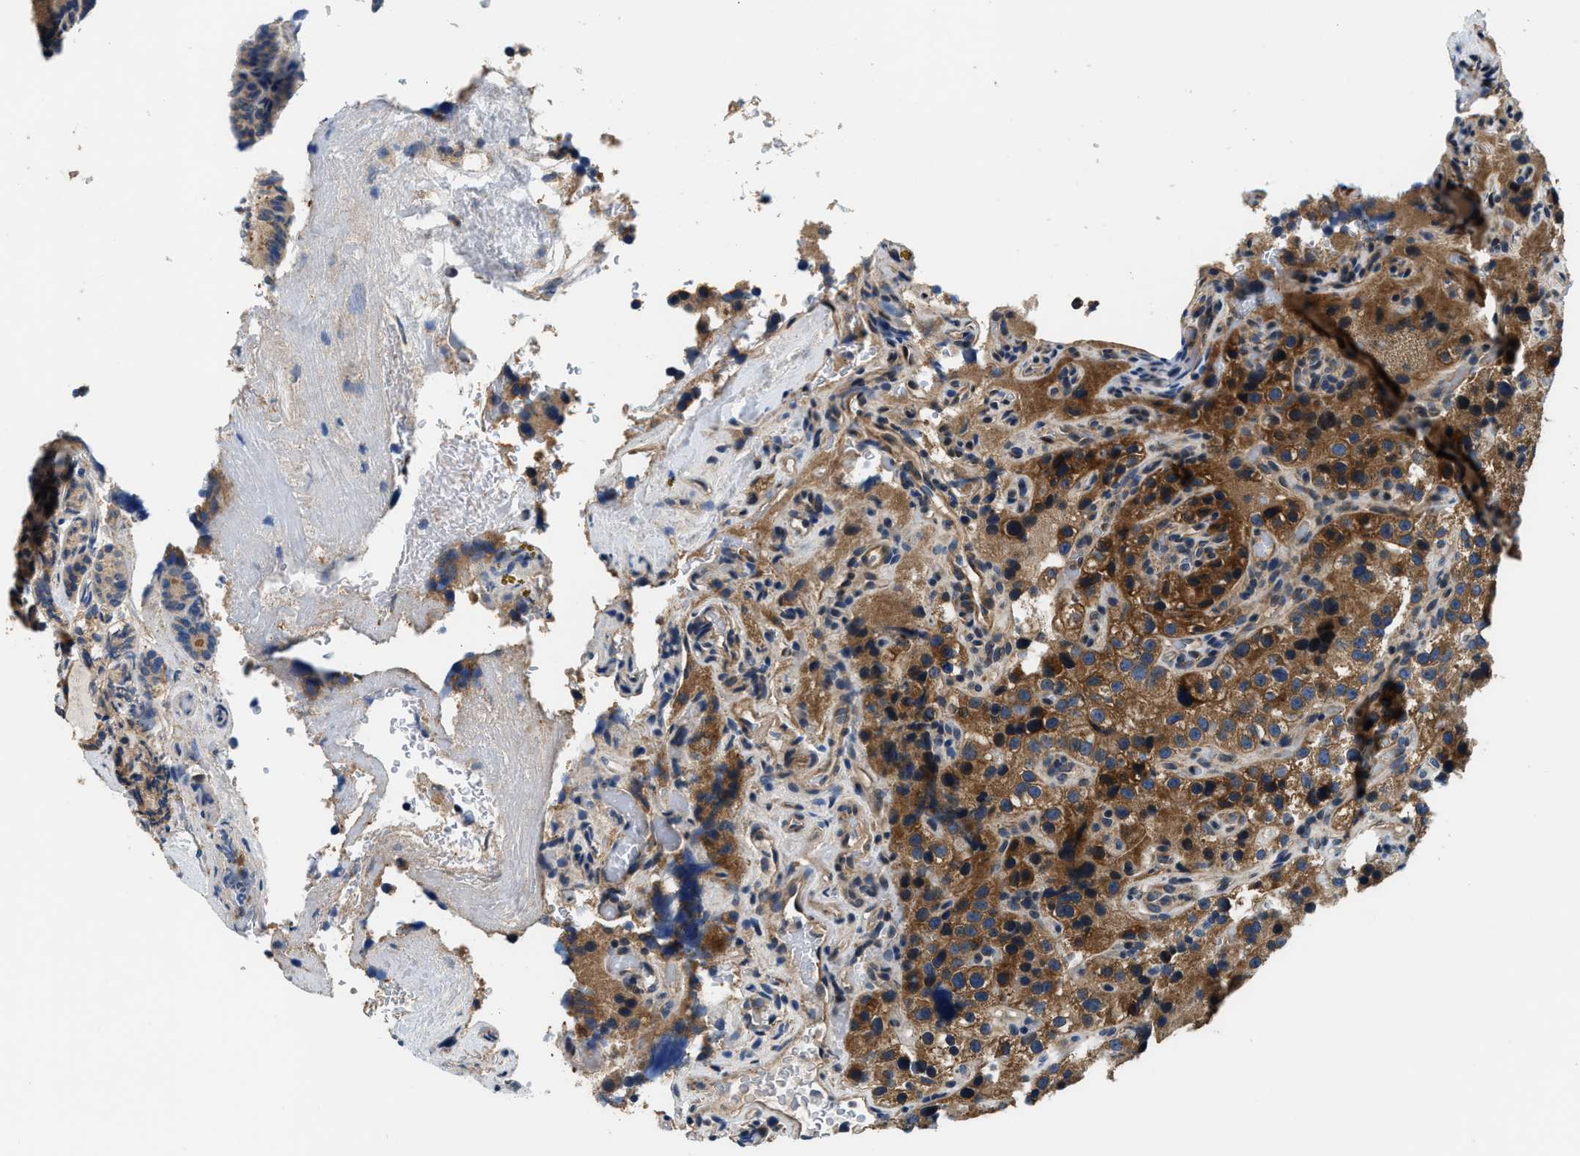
{"staining": {"intensity": "moderate", "quantity": ">75%", "location": "cytoplasmic/membranous"}, "tissue": "parathyroid gland", "cell_type": "Glandular cells", "image_type": "normal", "snomed": [{"axis": "morphology", "description": "Normal tissue, NOS"}, {"axis": "morphology", "description": "Adenoma, NOS"}, {"axis": "topography", "description": "Parathyroid gland"}], "caption": "IHC (DAB (3,3'-diaminobenzidine)) staining of benign parathyroid gland reveals moderate cytoplasmic/membranous protein staining in about >75% of glandular cells.", "gene": "IL3RA", "patient": {"sex": "female", "age": 51}}